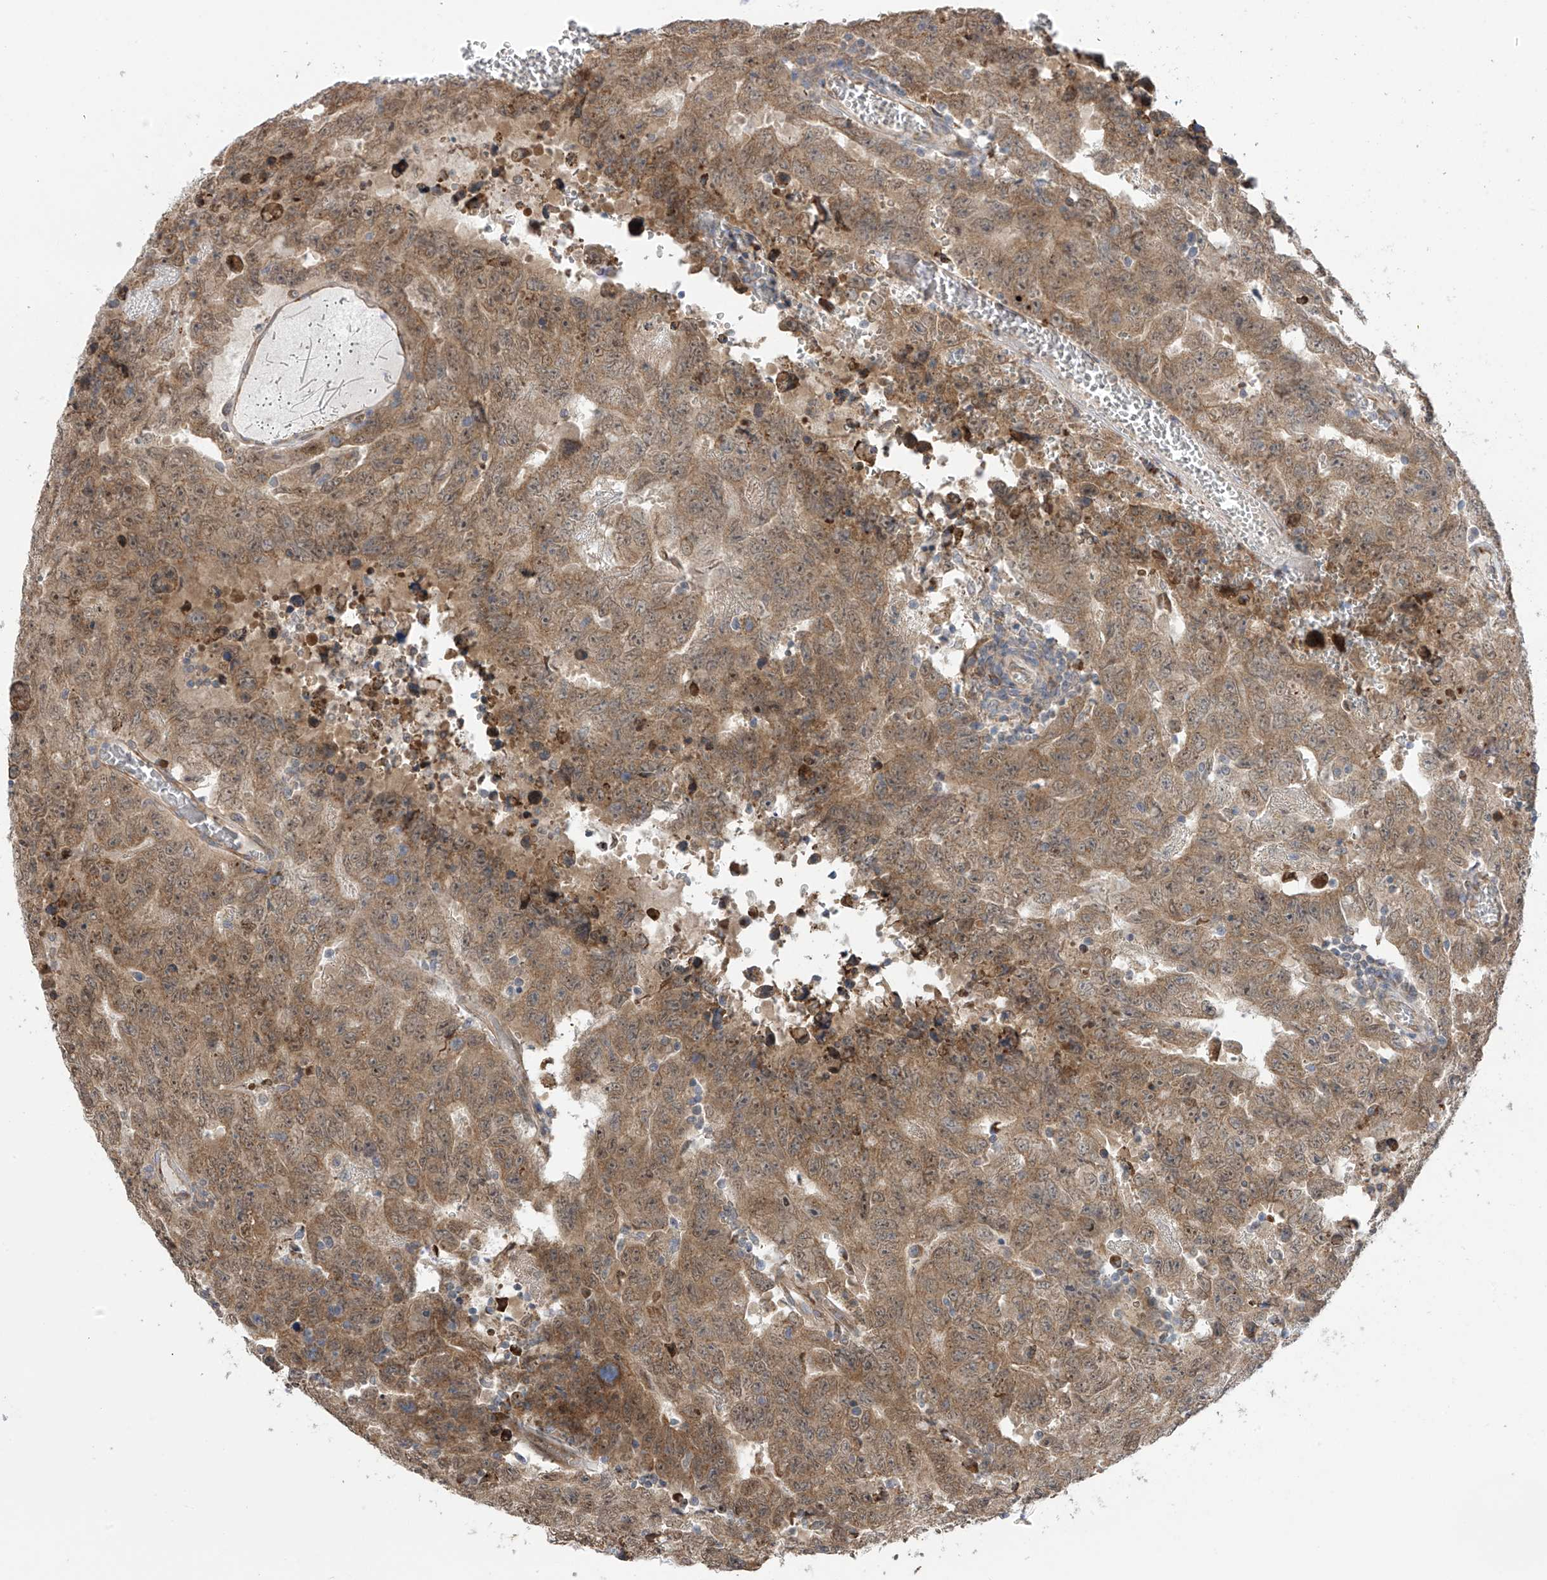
{"staining": {"intensity": "moderate", "quantity": "25%-75%", "location": "cytoplasmic/membranous,nuclear"}, "tissue": "testis cancer", "cell_type": "Tumor cells", "image_type": "cancer", "snomed": [{"axis": "morphology", "description": "Carcinoma, Embryonal, NOS"}, {"axis": "topography", "description": "Testis"}], "caption": "A histopathology image of human embryonal carcinoma (testis) stained for a protein shows moderate cytoplasmic/membranous and nuclear brown staining in tumor cells. Immunohistochemistry stains the protein of interest in brown and the nuclei are stained blue.", "gene": "KIAA1522", "patient": {"sex": "male", "age": 26}}